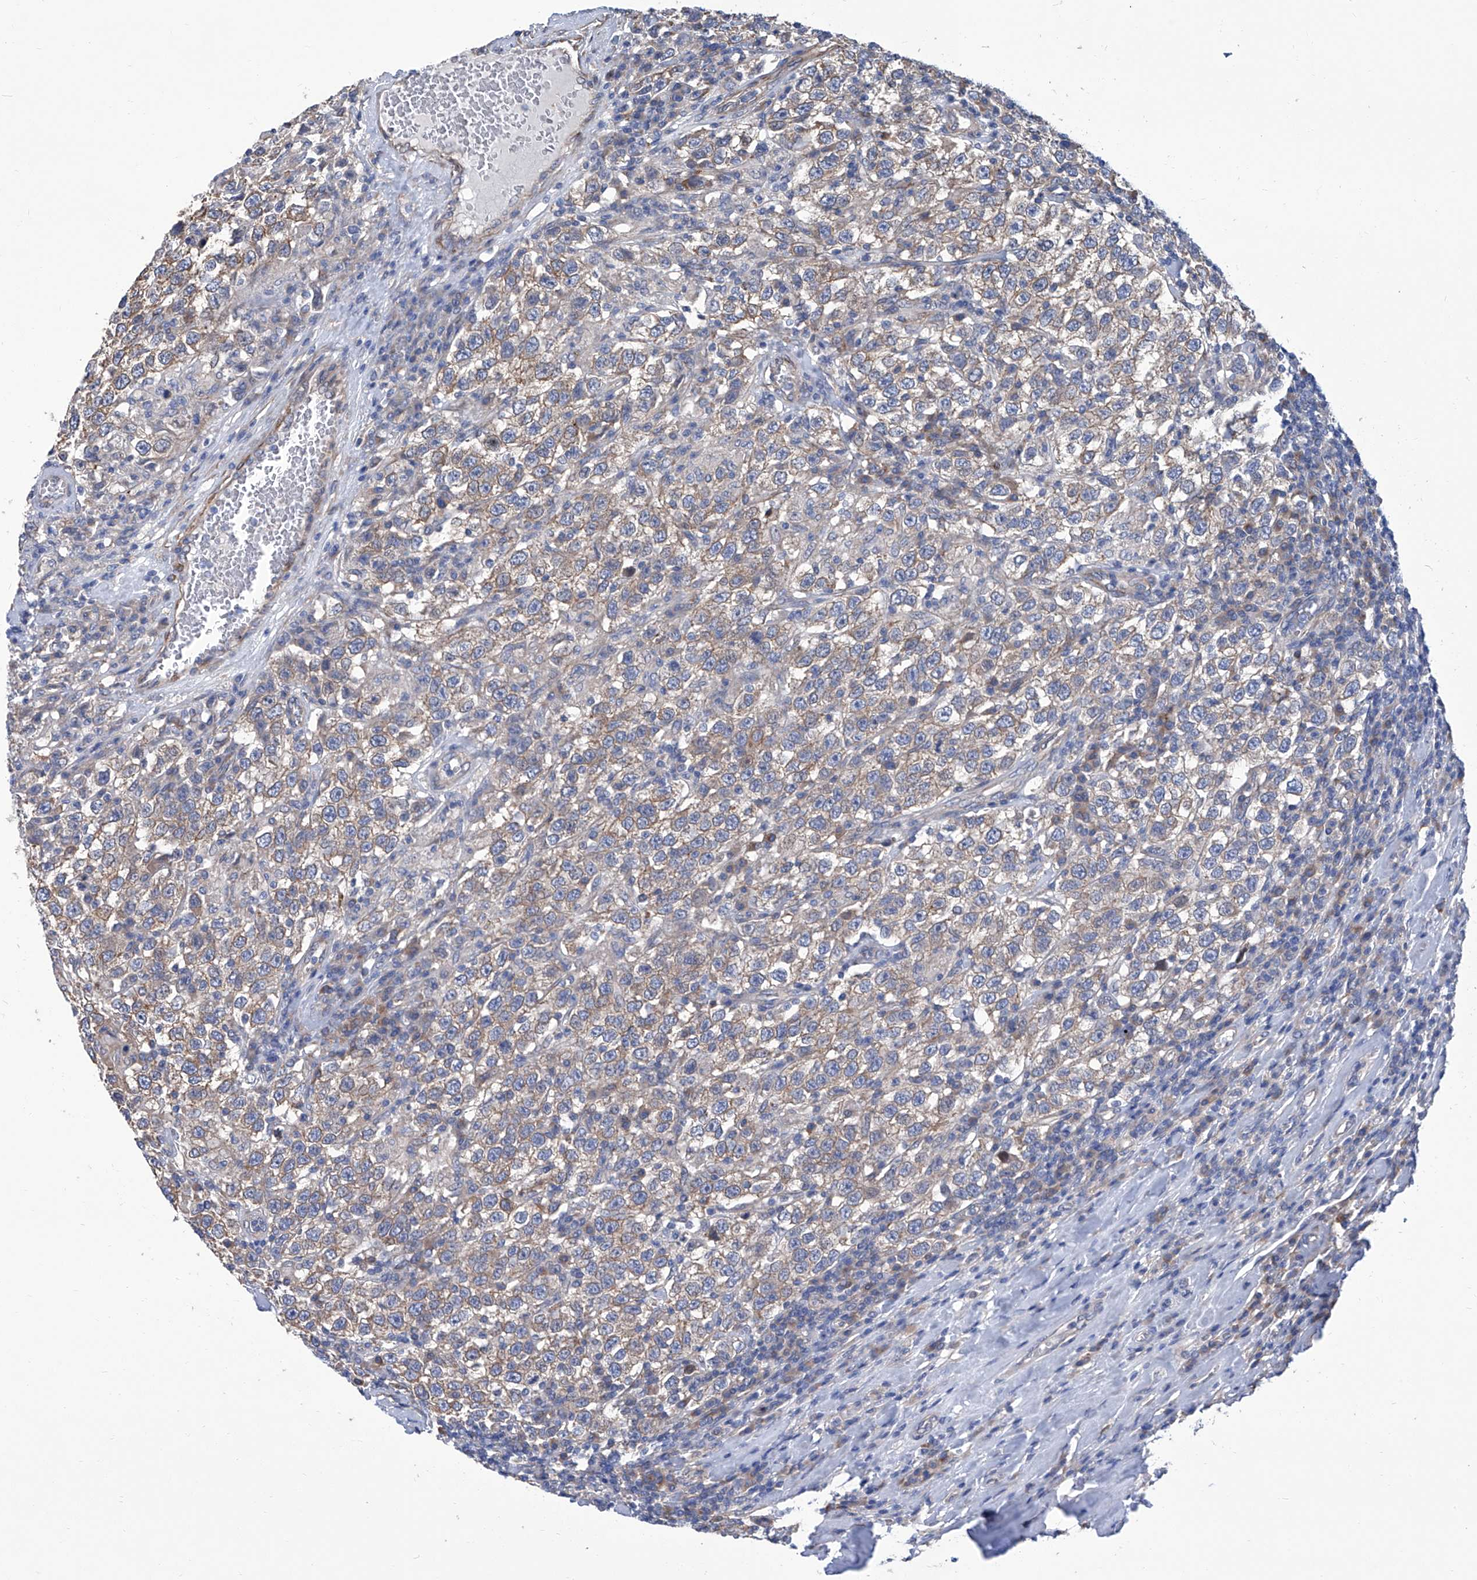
{"staining": {"intensity": "weak", "quantity": ">75%", "location": "cytoplasmic/membranous"}, "tissue": "testis cancer", "cell_type": "Tumor cells", "image_type": "cancer", "snomed": [{"axis": "morphology", "description": "Seminoma, NOS"}, {"axis": "topography", "description": "Testis"}], "caption": "Testis cancer tissue reveals weak cytoplasmic/membranous positivity in approximately >75% of tumor cells", "gene": "SMS", "patient": {"sex": "male", "age": 41}}